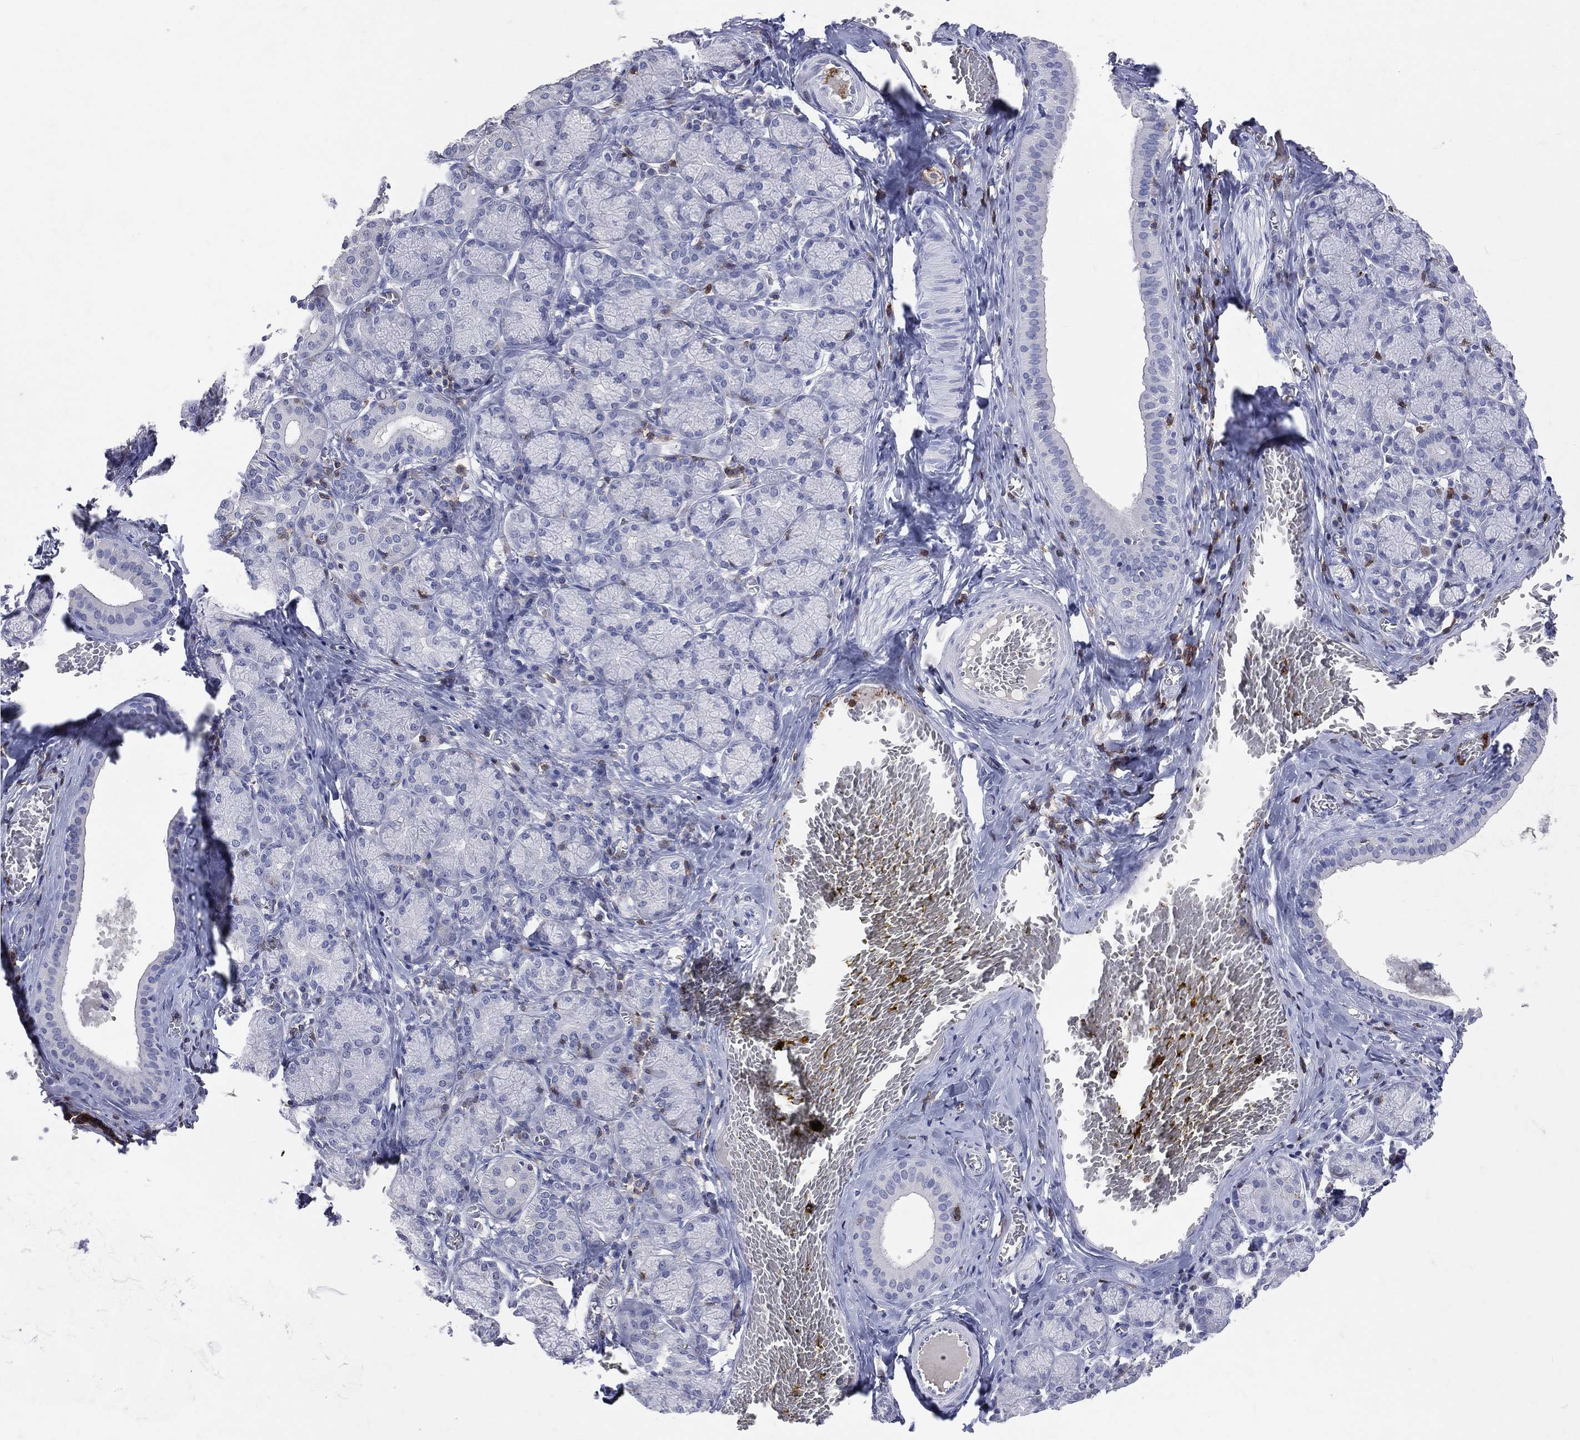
{"staining": {"intensity": "negative", "quantity": "none", "location": "none"}, "tissue": "salivary gland", "cell_type": "Glandular cells", "image_type": "normal", "snomed": [{"axis": "morphology", "description": "Normal tissue, NOS"}, {"axis": "topography", "description": "Salivary gland"}, {"axis": "topography", "description": "Peripheral nerve tissue"}], "caption": "Benign salivary gland was stained to show a protein in brown. There is no significant positivity in glandular cells. (DAB immunohistochemistry with hematoxylin counter stain).", "gene": "LAT", "patient": {"sex": "female", "age": 24}}